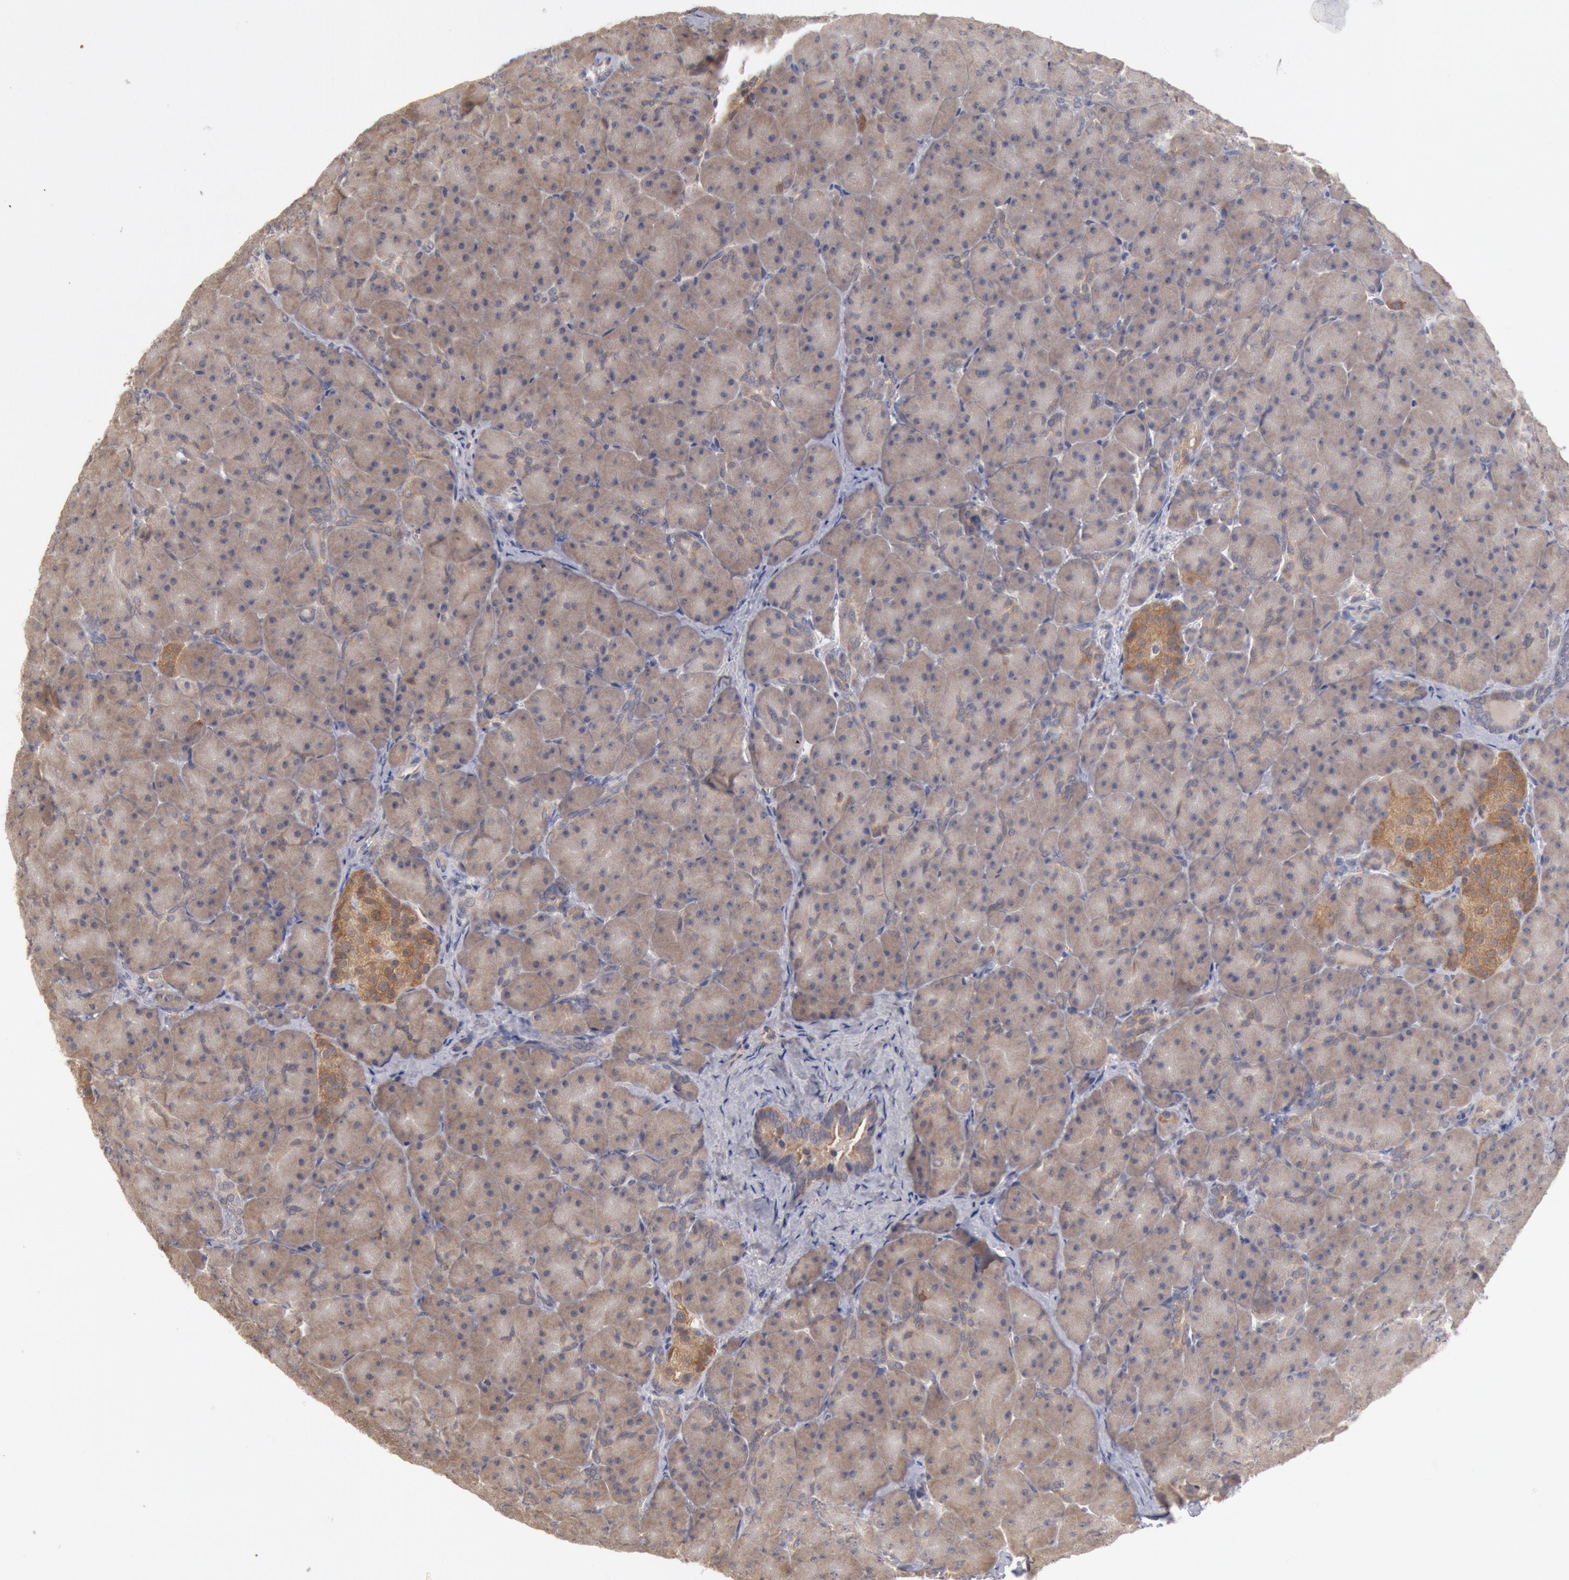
{"staining": {"intensity": "weak", "quantity": ">75%", "location": "cytoplasmic/membranous"}, "tissue": "pancreas", "cell_type": "Exocrine glandular cells", "image_type": "normal", "snomed": [{"axis": "morphology", "description": "Normal tissue, NOS"}, {"axis": "topography", "description": "Pancreas"}], "caption": "Immunohistochemical staining of unremarkable pancreas exhibits >75% levels of weak cytoplasmic/membranous protein positivity in approximately >75% of exocrine glandular cells.", "gene": "DNAJA1", "patient": {"sex": "male", "age": 66}}